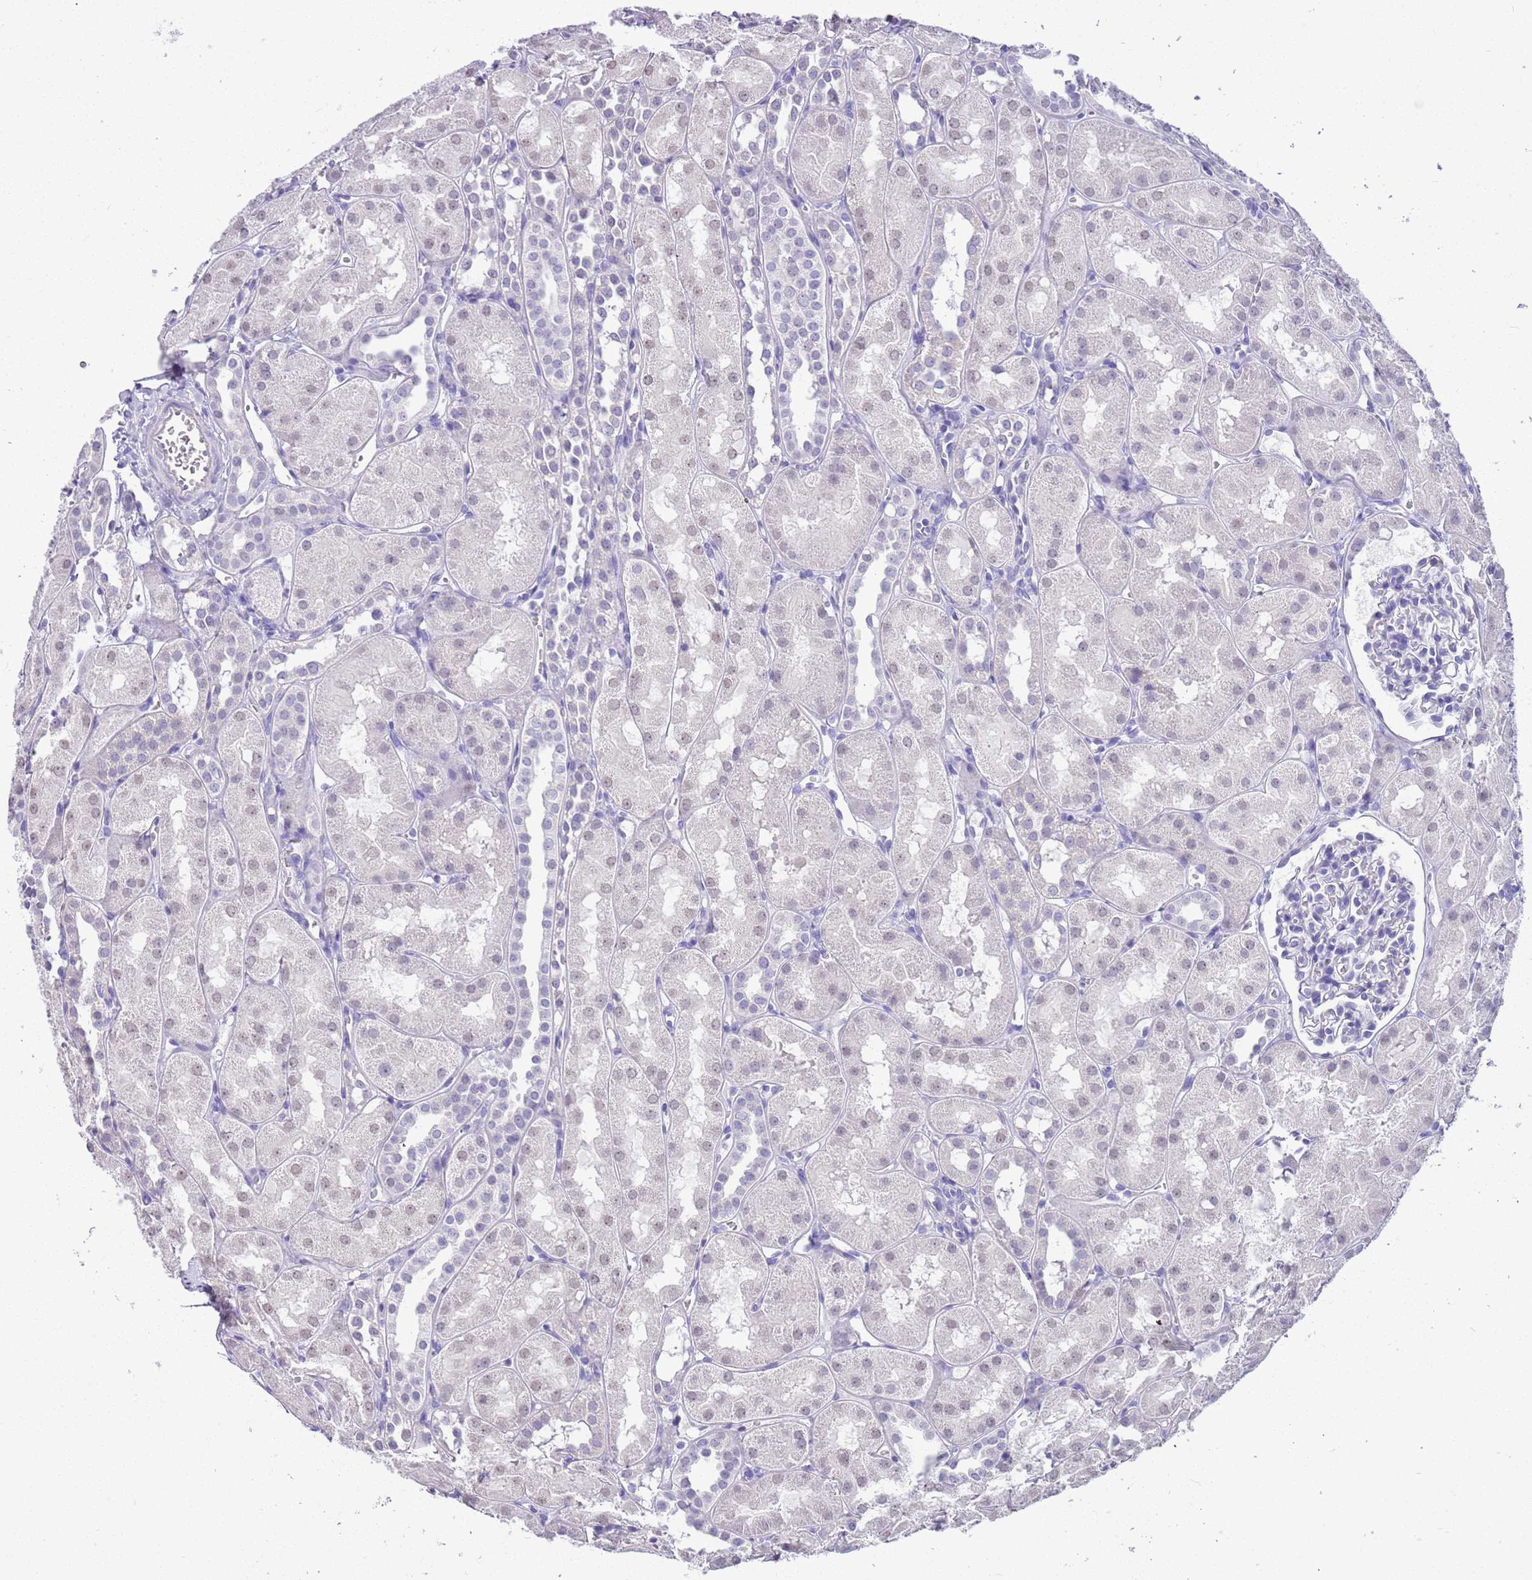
{"staining": {"intensity": "negative", "quantity": "none", "location": "none"}, "tissue": "kidney", "cell_type": "Cells in glomeruli", "image_type": "normal", "snomed": [{"axis": "morphology", "description": "Normal tissue, NOS"}, {"axis": "topography", "description": "Kidney"}, {"axis": "topography", "description": "Urinary bladder"}], "caption": "A photomicrograph of kidney stained for a protein exhibits no brown staining in cells in glomeruli. The staining was performed using DAB to visualize the protein expression in brown, while the nuclei were stained in blue with hematoxylin (Magnification: 20x).", "gene": "CTRC", "patient": {"sex": "male", "age": 16}}